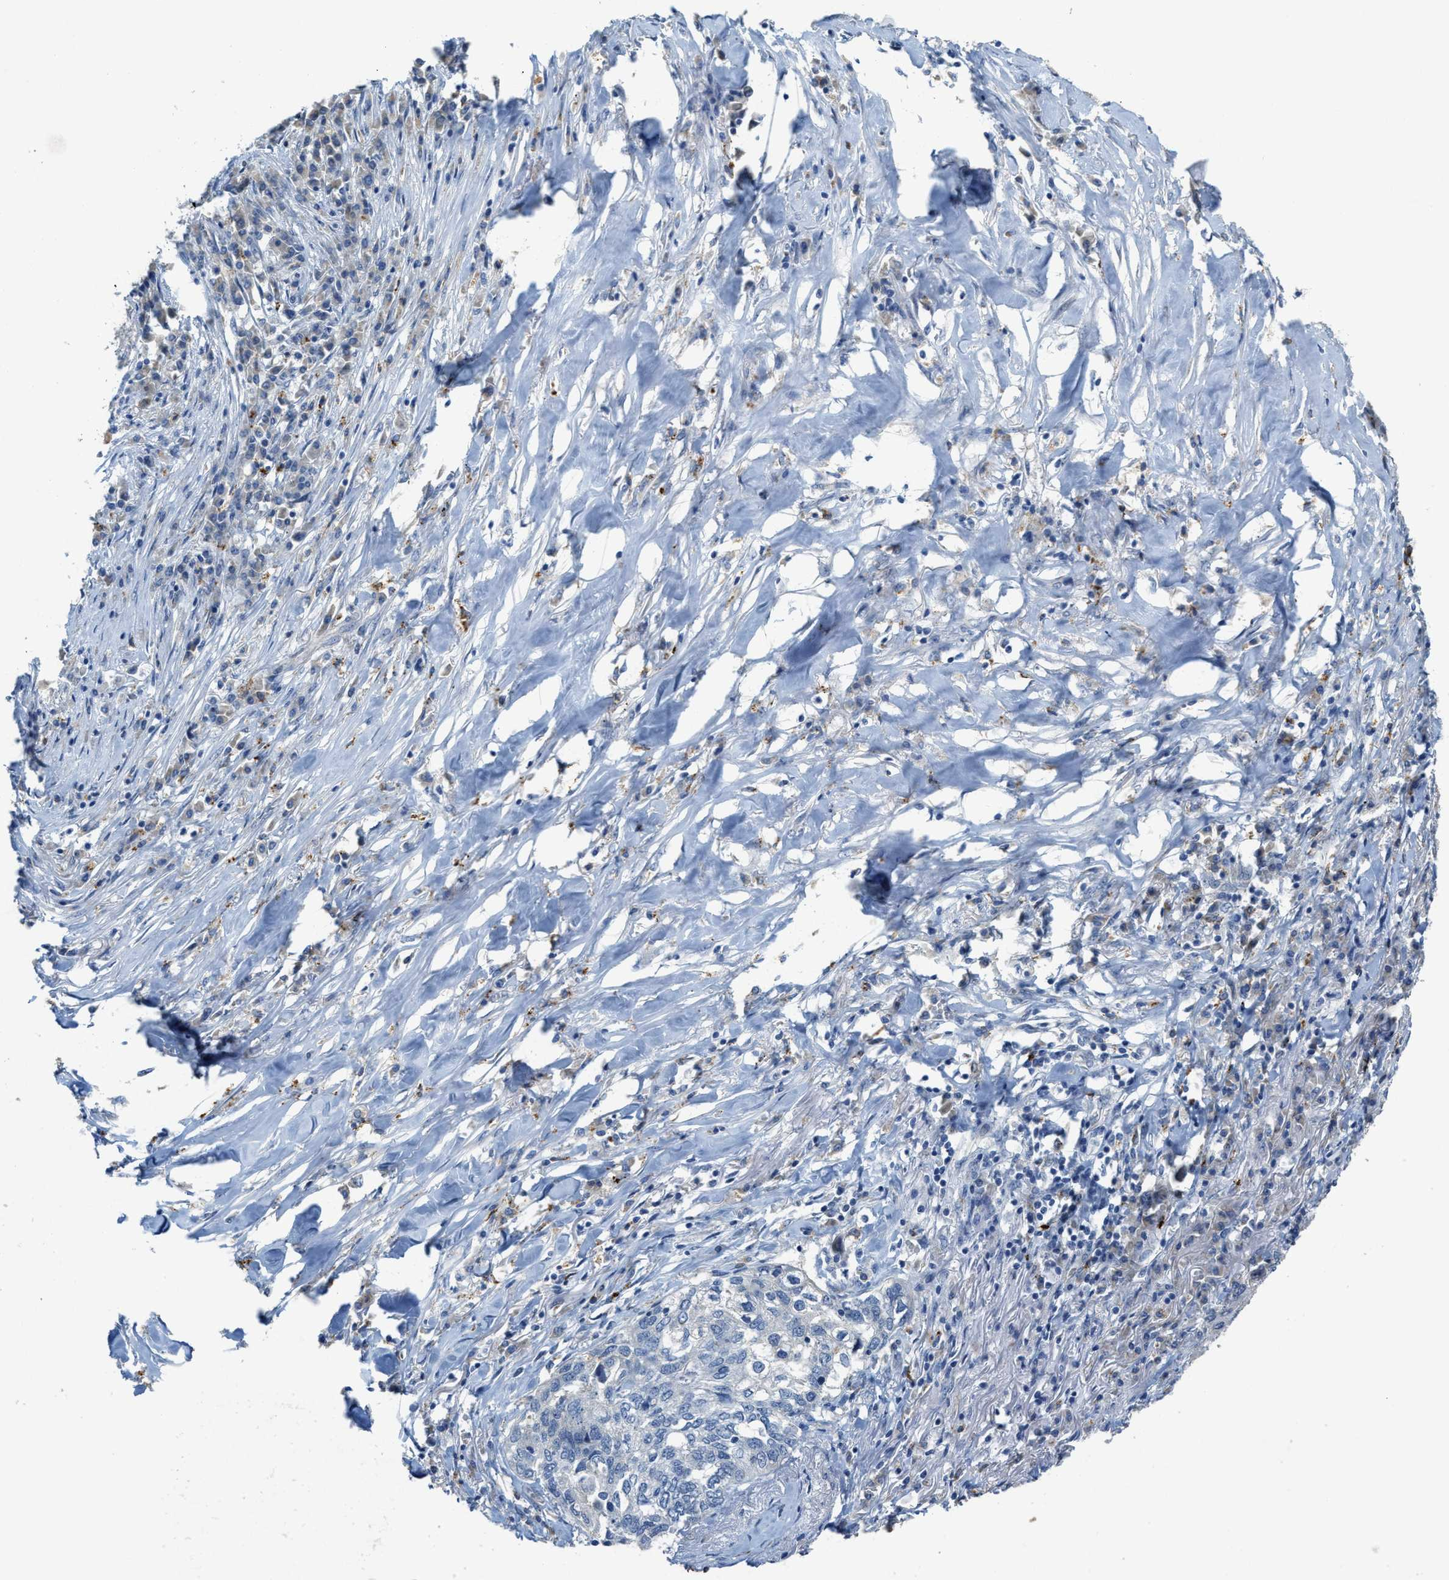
{"staining": {"intensity": "negative", "quantity": "none", "location": "none"}, "tissue": "lung cancer", "cell_type": "Tumor cells", "image_type": "cancer", "snomed": [{"axis": "morphology", "description": "Squamous cell carcinoma, NOS"}, {"axis": "topography", "description": "Lung"}], "caption": "The micrograph reveals no staining of tumor cells in squamous cell carcinoma (lung).", "gene": "KLHDC10", "patient": {"sex": "female", "age": 63}}